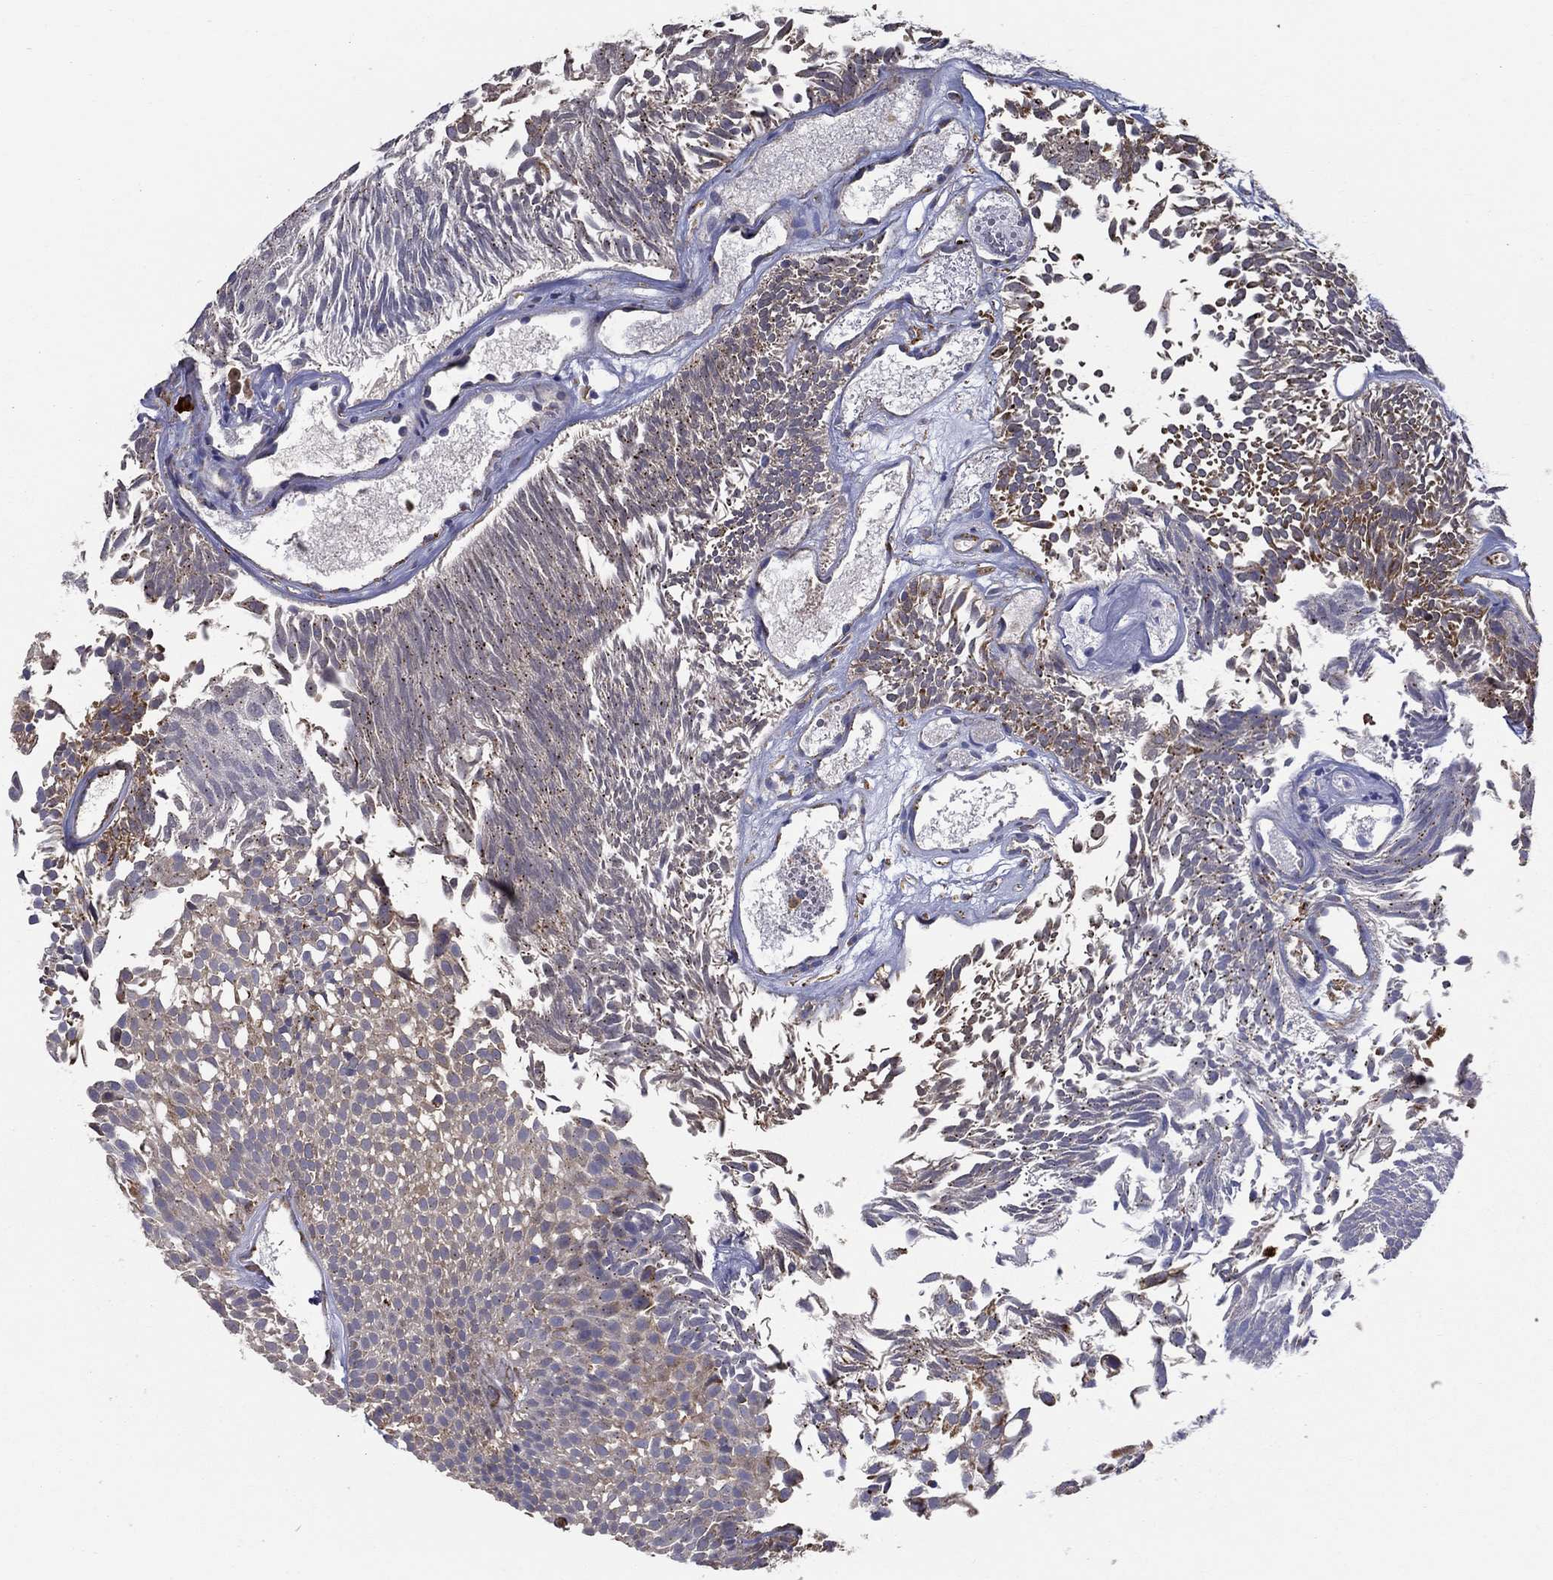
{"staining": {"intensity": "moderate", "quantity": "<25%", "location": "cytoplasmic/membranous"}, "tissue": "urothelial cancer", "cell_type": "Tumor cells", "image_type": "cancer", "snomed": [{"axis": "morphology", "description": "Urothelial carcinoma, Low grade"}, {"axis": "topography", "description": "Urinary bladder"}], "caption": "IHC micrograph of urothelial cancer stained for a protein (brown), which displays low levels of moderate cytoplasmic/membranous positivity in about <25% of tumor cells.", "gene": "PRDX4", "patient": {"sex": "male", "age": 52}}